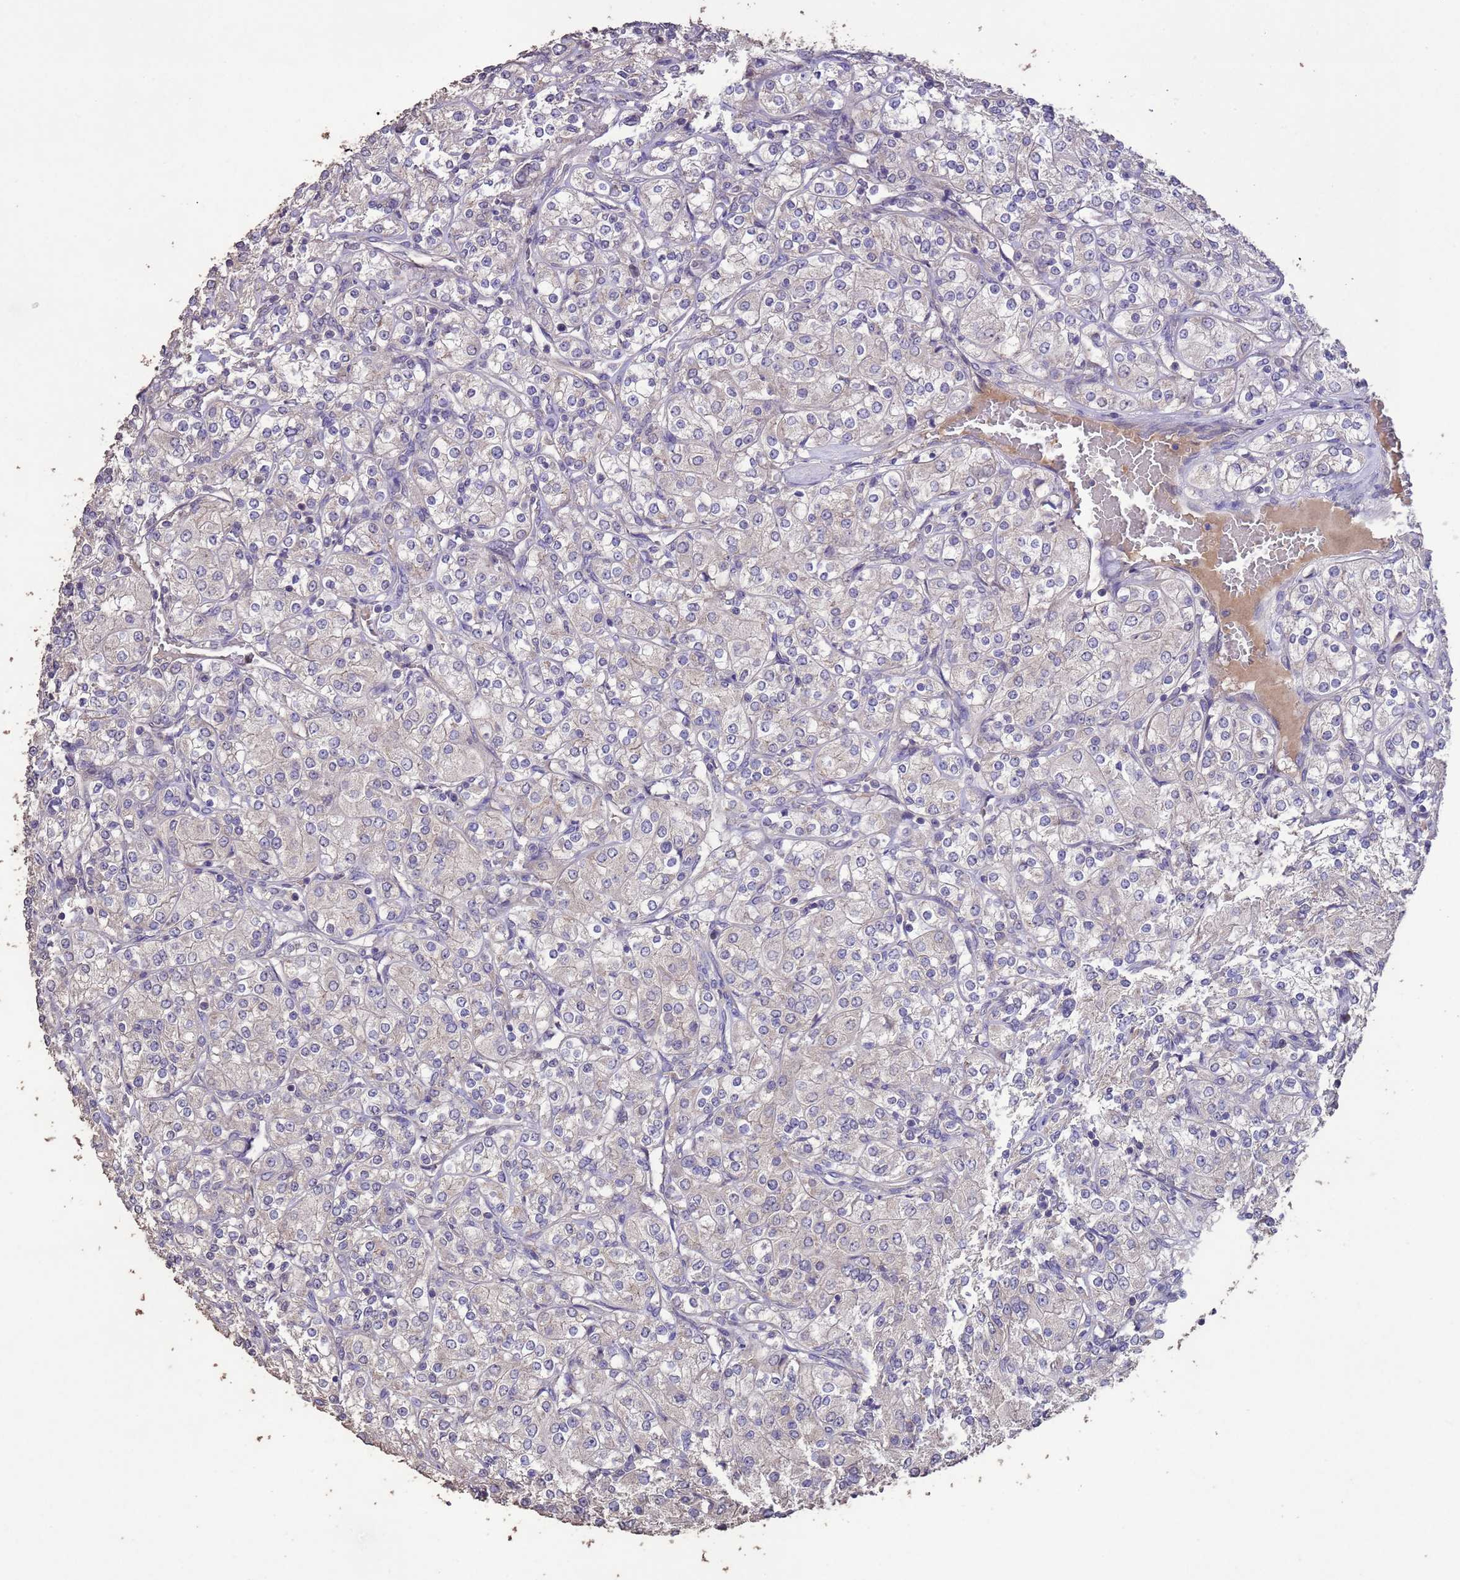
{"staining": {"intensity": "negative", "quantity": "none", "location": "none"}, "tissue": "renal cancer", "cell_type": "Tumor cells", "image_type": "cancer", "snomed": [{"axis": "morphology", "description": "Adenocarcinoma, NOS"}, {"axis": "topography", "description": "Kidney"}], "caption": "This is an IHC micrograph of renal adenocarcinoma. There is no staining in tumor cells.", "gene": "SLC9B2", "patient": {"sex": "male", "age": 77}}